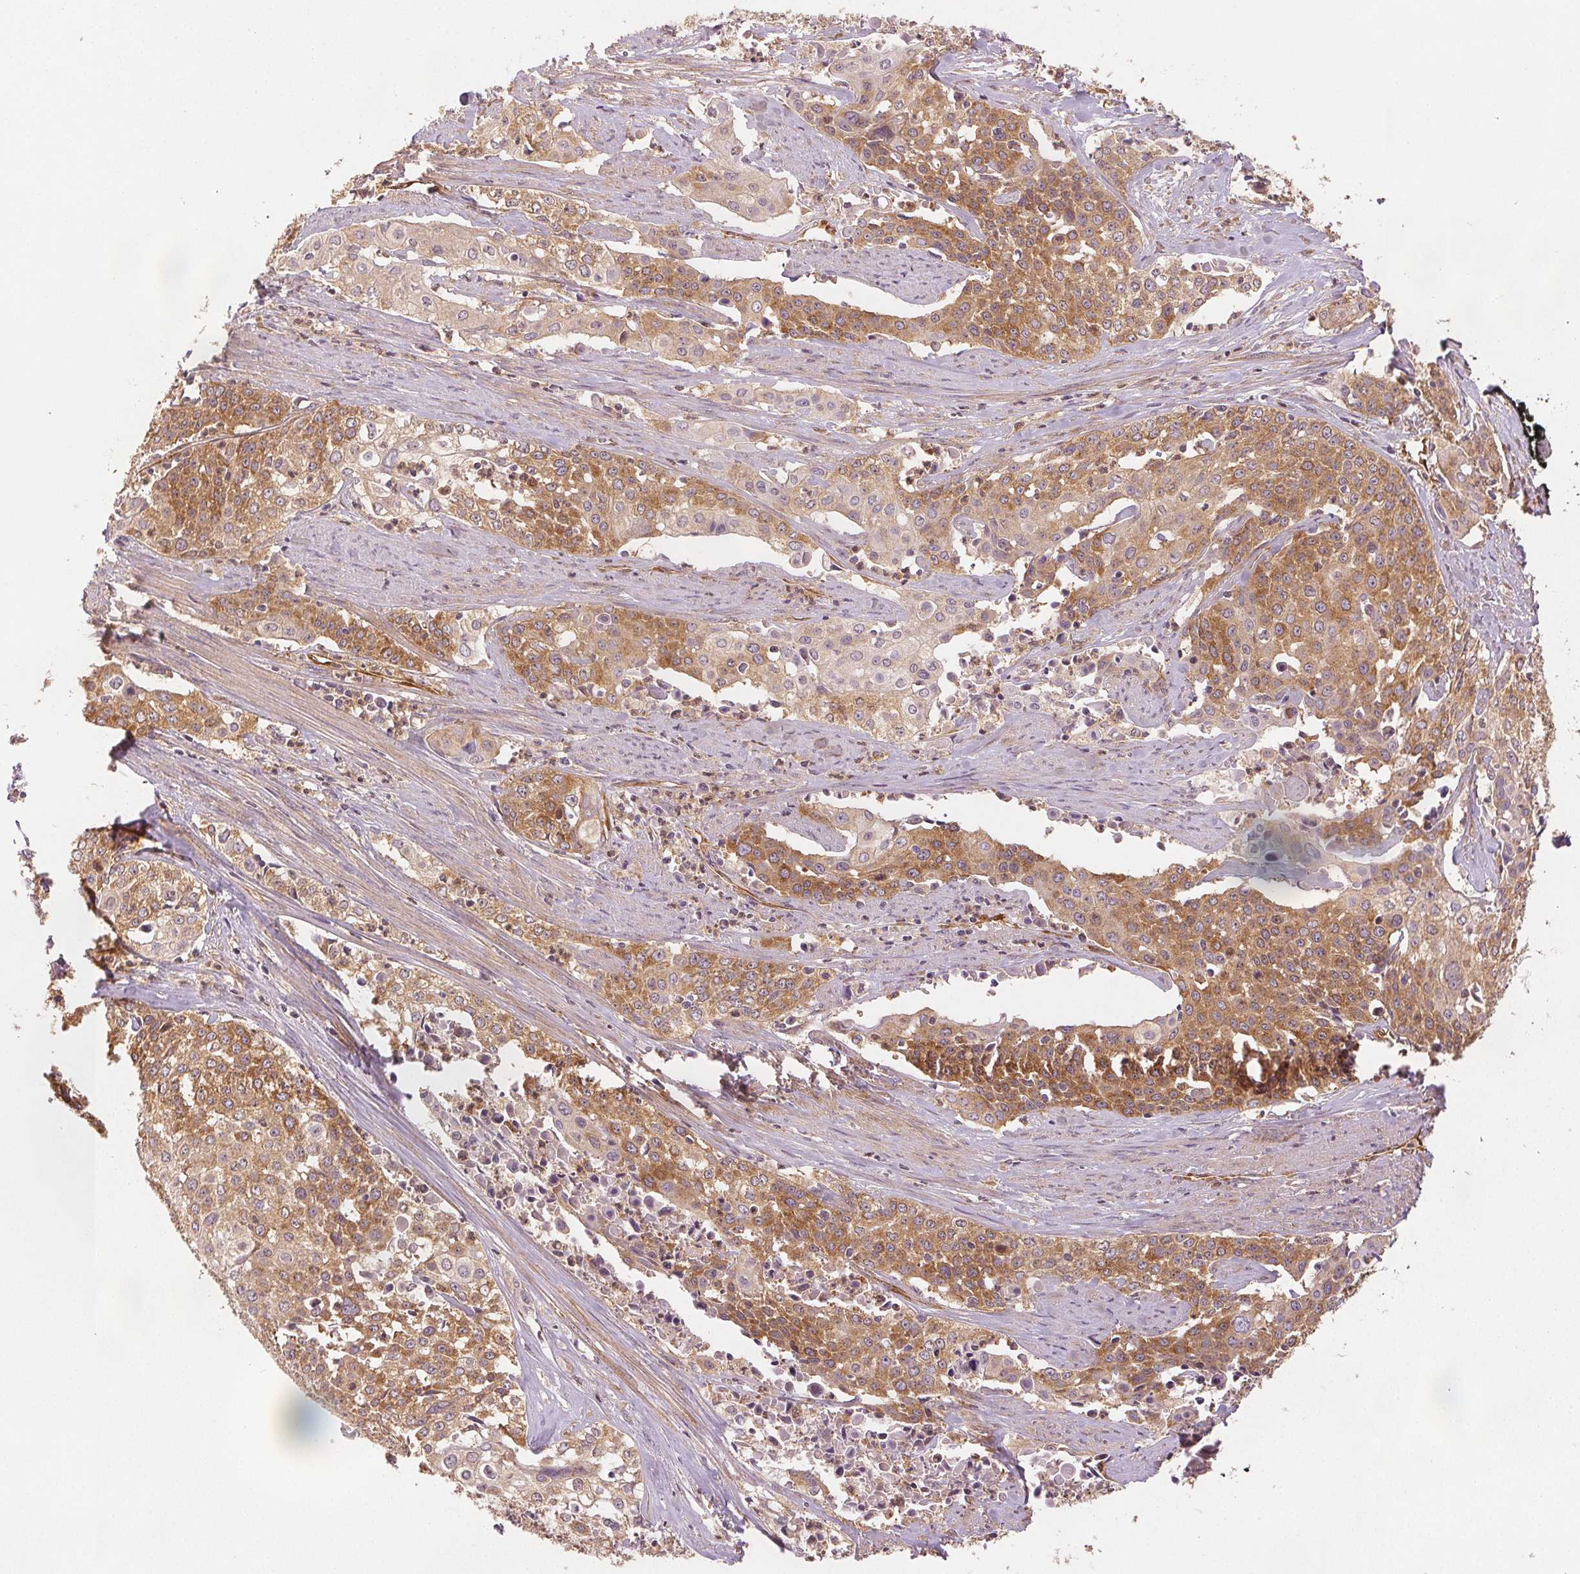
{"staining": {"intensity": "moderate", "quantity": ">75%", "location": "cytoplasmic/membranous"}, "tissue": "cervical cancer", "cell_type": "Tumor cells", "image_type": "cancer", "snomed": [{"axis": "morphology", "description": "Squamous cell carcinoma, NOS"}, {"axis": "topography", "description": "Cervix"}], "caption": "Immunohistochemistry staining of squamous cell carcinoma (cervical), which shows medium levels of moderate cytoplasmic/membranous expression in about >75% of tumor cells indicating moderate cytoplasmic/membranous protein staining. The staining was performed using DAB (brown) for protein detection and nuclei were counterstained in hematoxylin (blue).", "gene": "DIAPH2", "patient": {"sex": "female", "age": 39}}